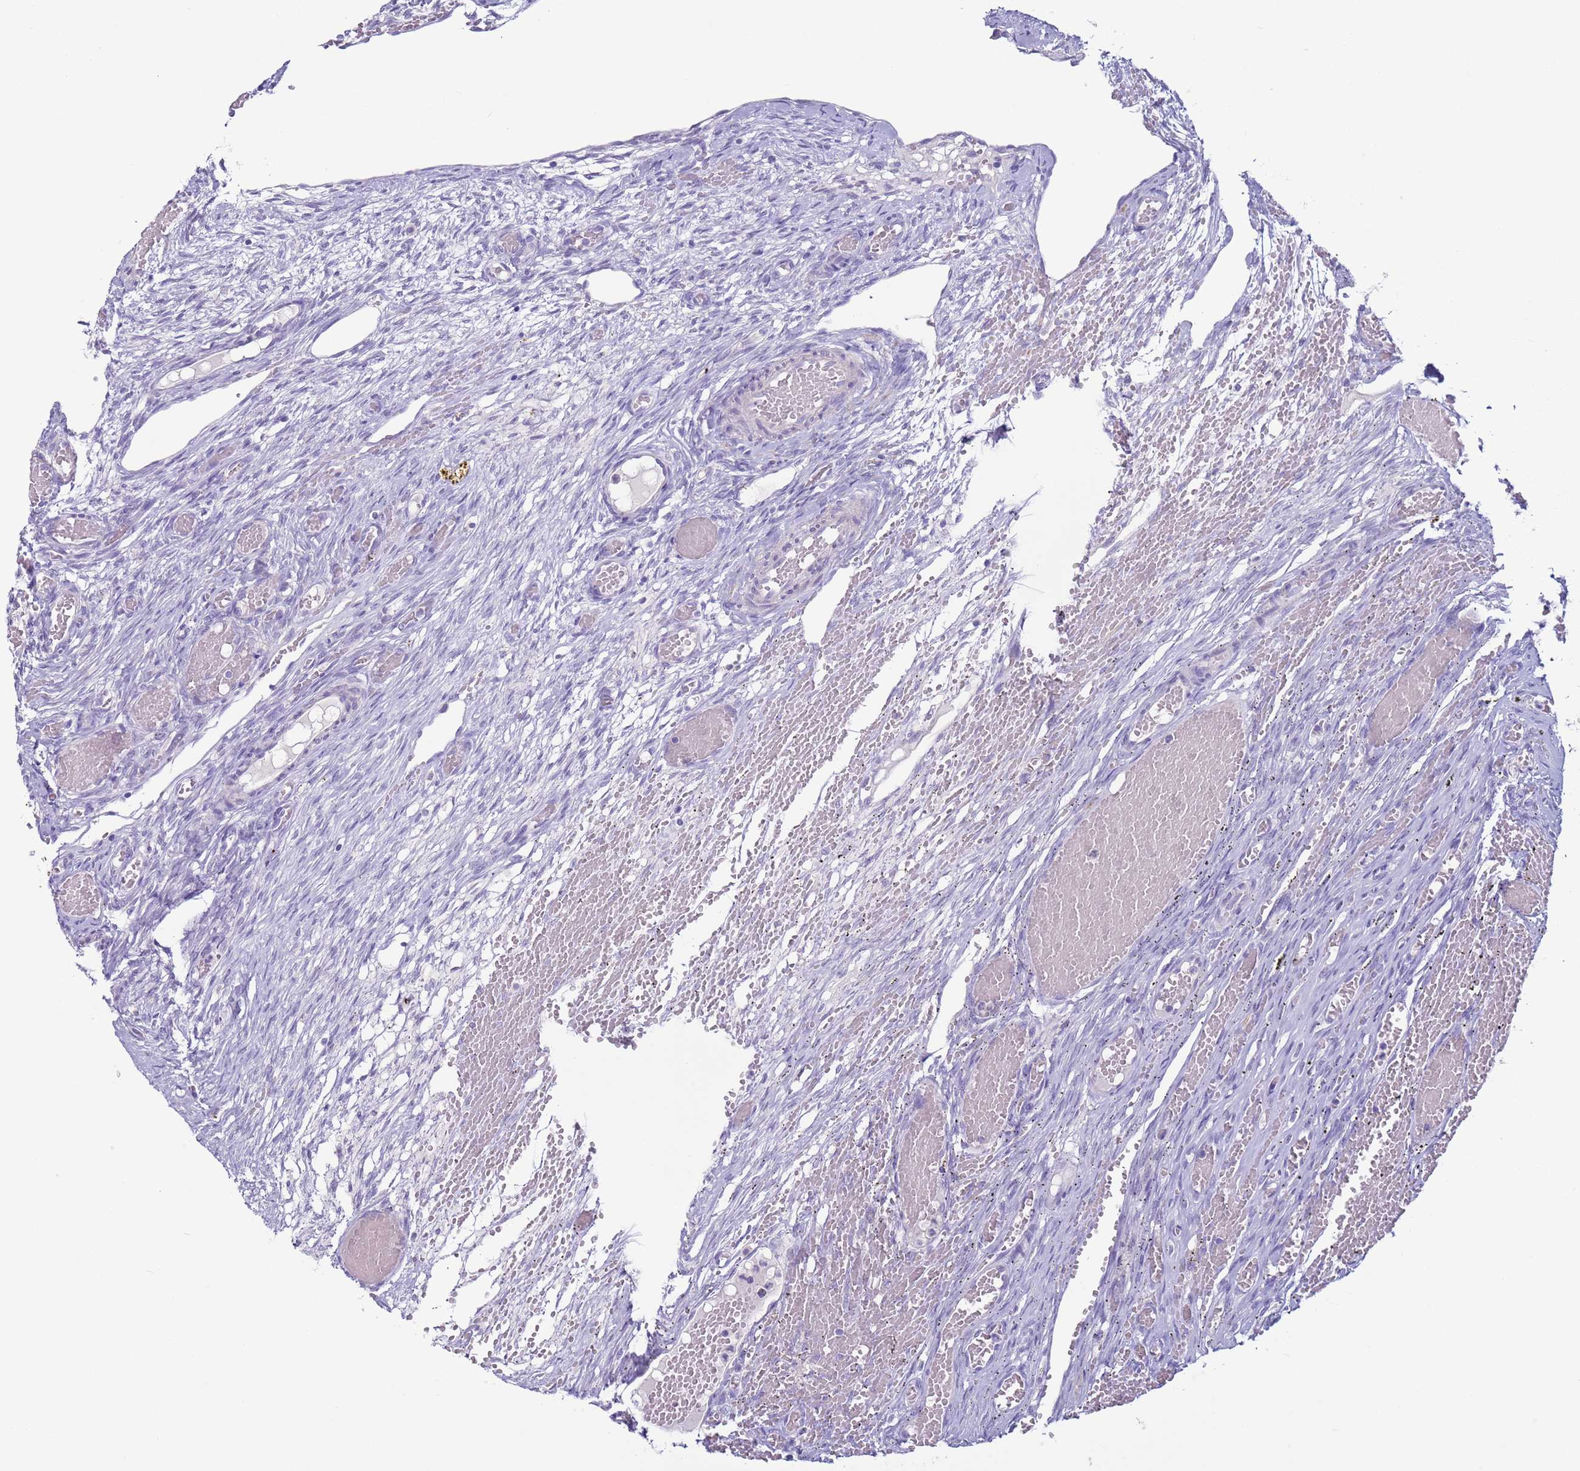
{"staining": {"intensity": "negative", "quantity": "none", "location": "none"}, "tissue": "ovary", "cell_type": "Ovarian stroma cells", "image_type": "normal", "snomed": [{"axis": "morphology", "description": "Adenocarcinoma, NOS"}, {"axis": "topography", "description": "Endometrium"}], "caption": "This histopathology image is of benign ovary stained with immunohistochemistry (IHC) to label a protein in brown with the nuclei are counter-stained blue. There is no expression in ovarian stroma cells.", "gene": "NPAP1", "patient": {"sex": "female", "age": 32}}